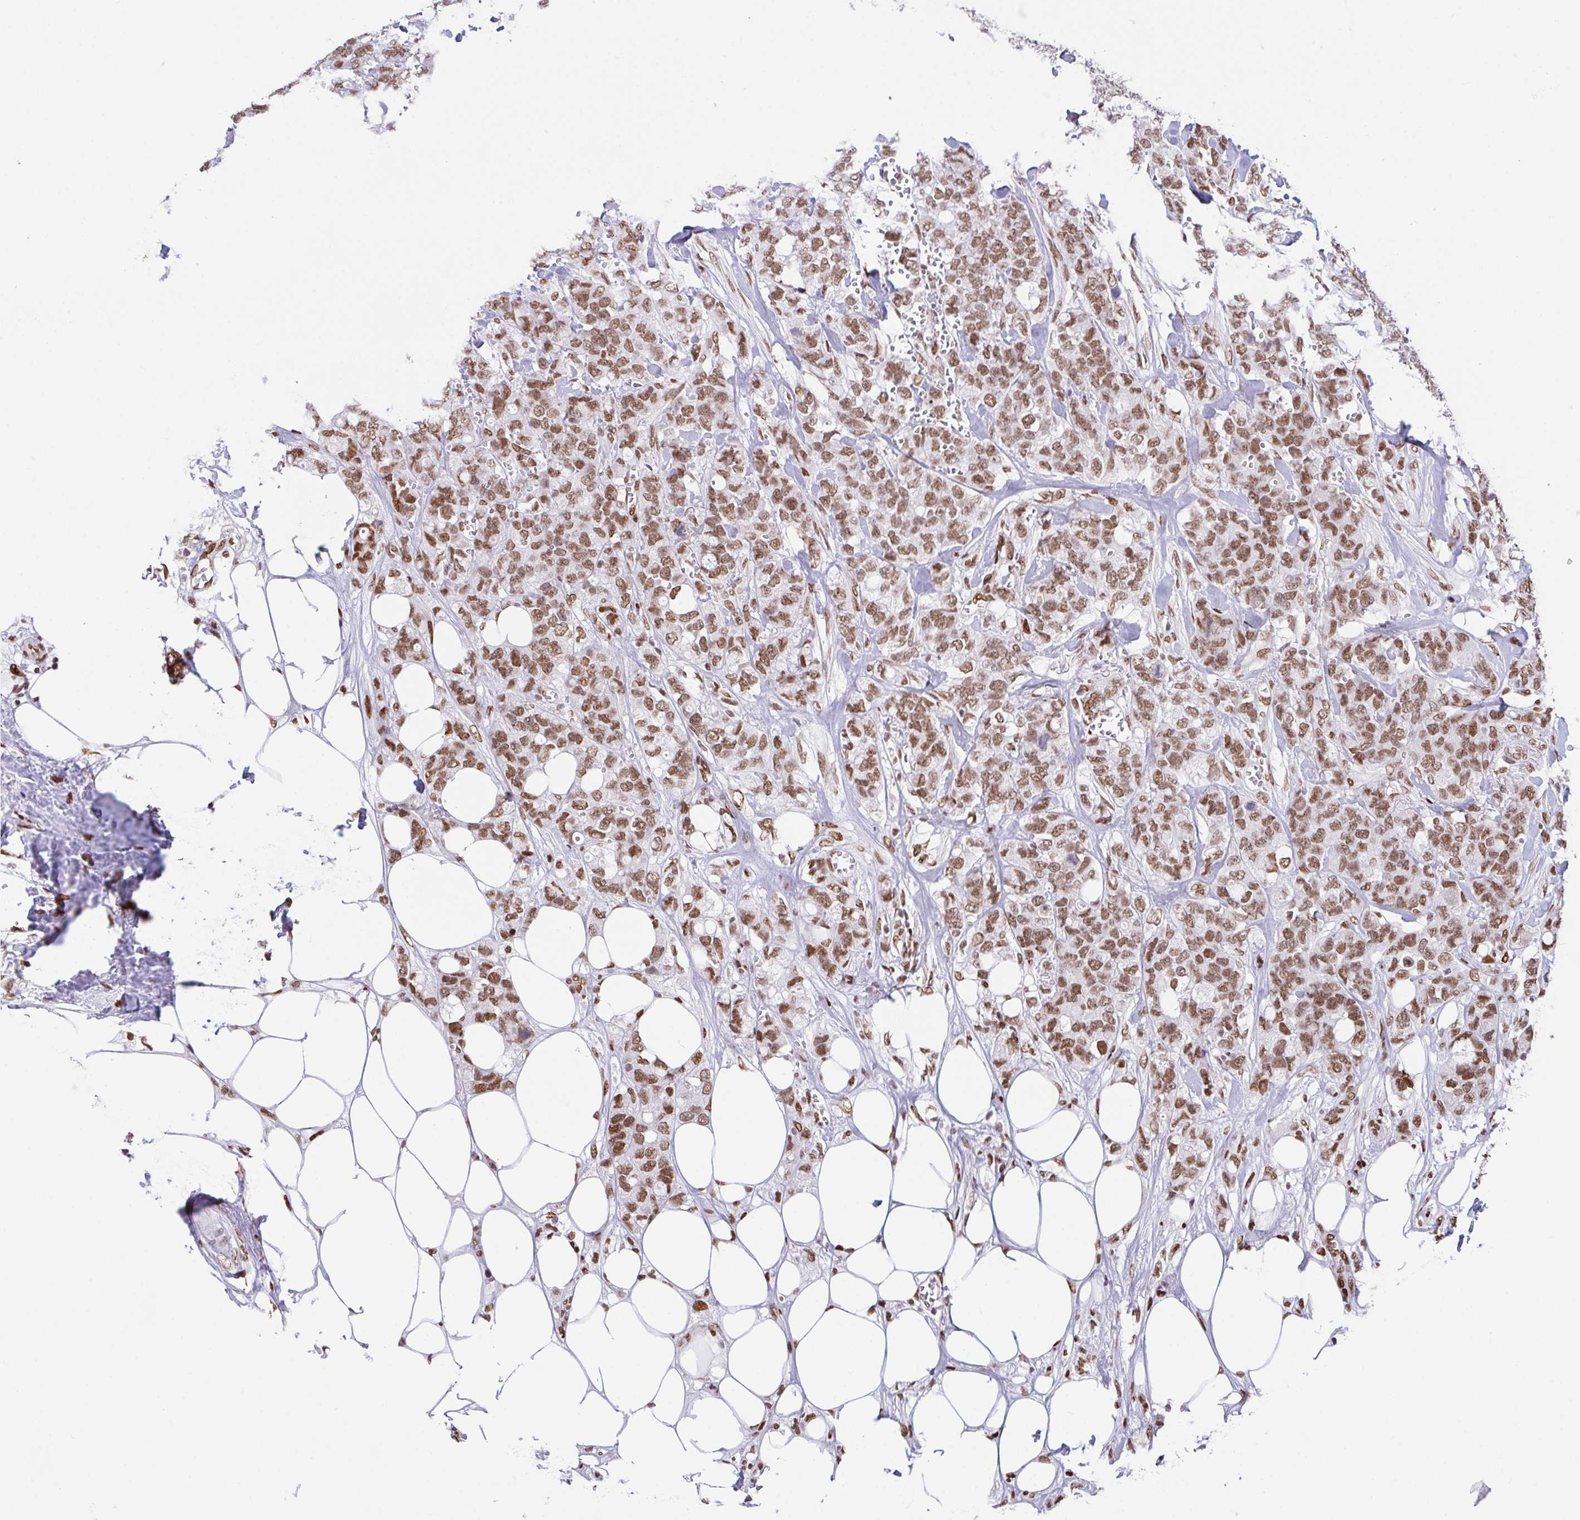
{"staining": {"intensity": "moderate", "quantity": ">75%", "location": "nuclear"}, "tissue": "breast cancer", "cell_type": "Tumor cells", "image_type": "cancer", "snomed": [{"axis": "morphology", "description": "Lobular carcinoma"}, {"axis": "topography", "description": "Breast"}], "caption": "This histopathology image demonstrates IHC staining of human breast cancer (lobular carcinoma), with medium moderate nuclear positivity in about >75% of tumor cells.", "gene": "CLP1", "patient": {"sex": "female", "age": 91}}